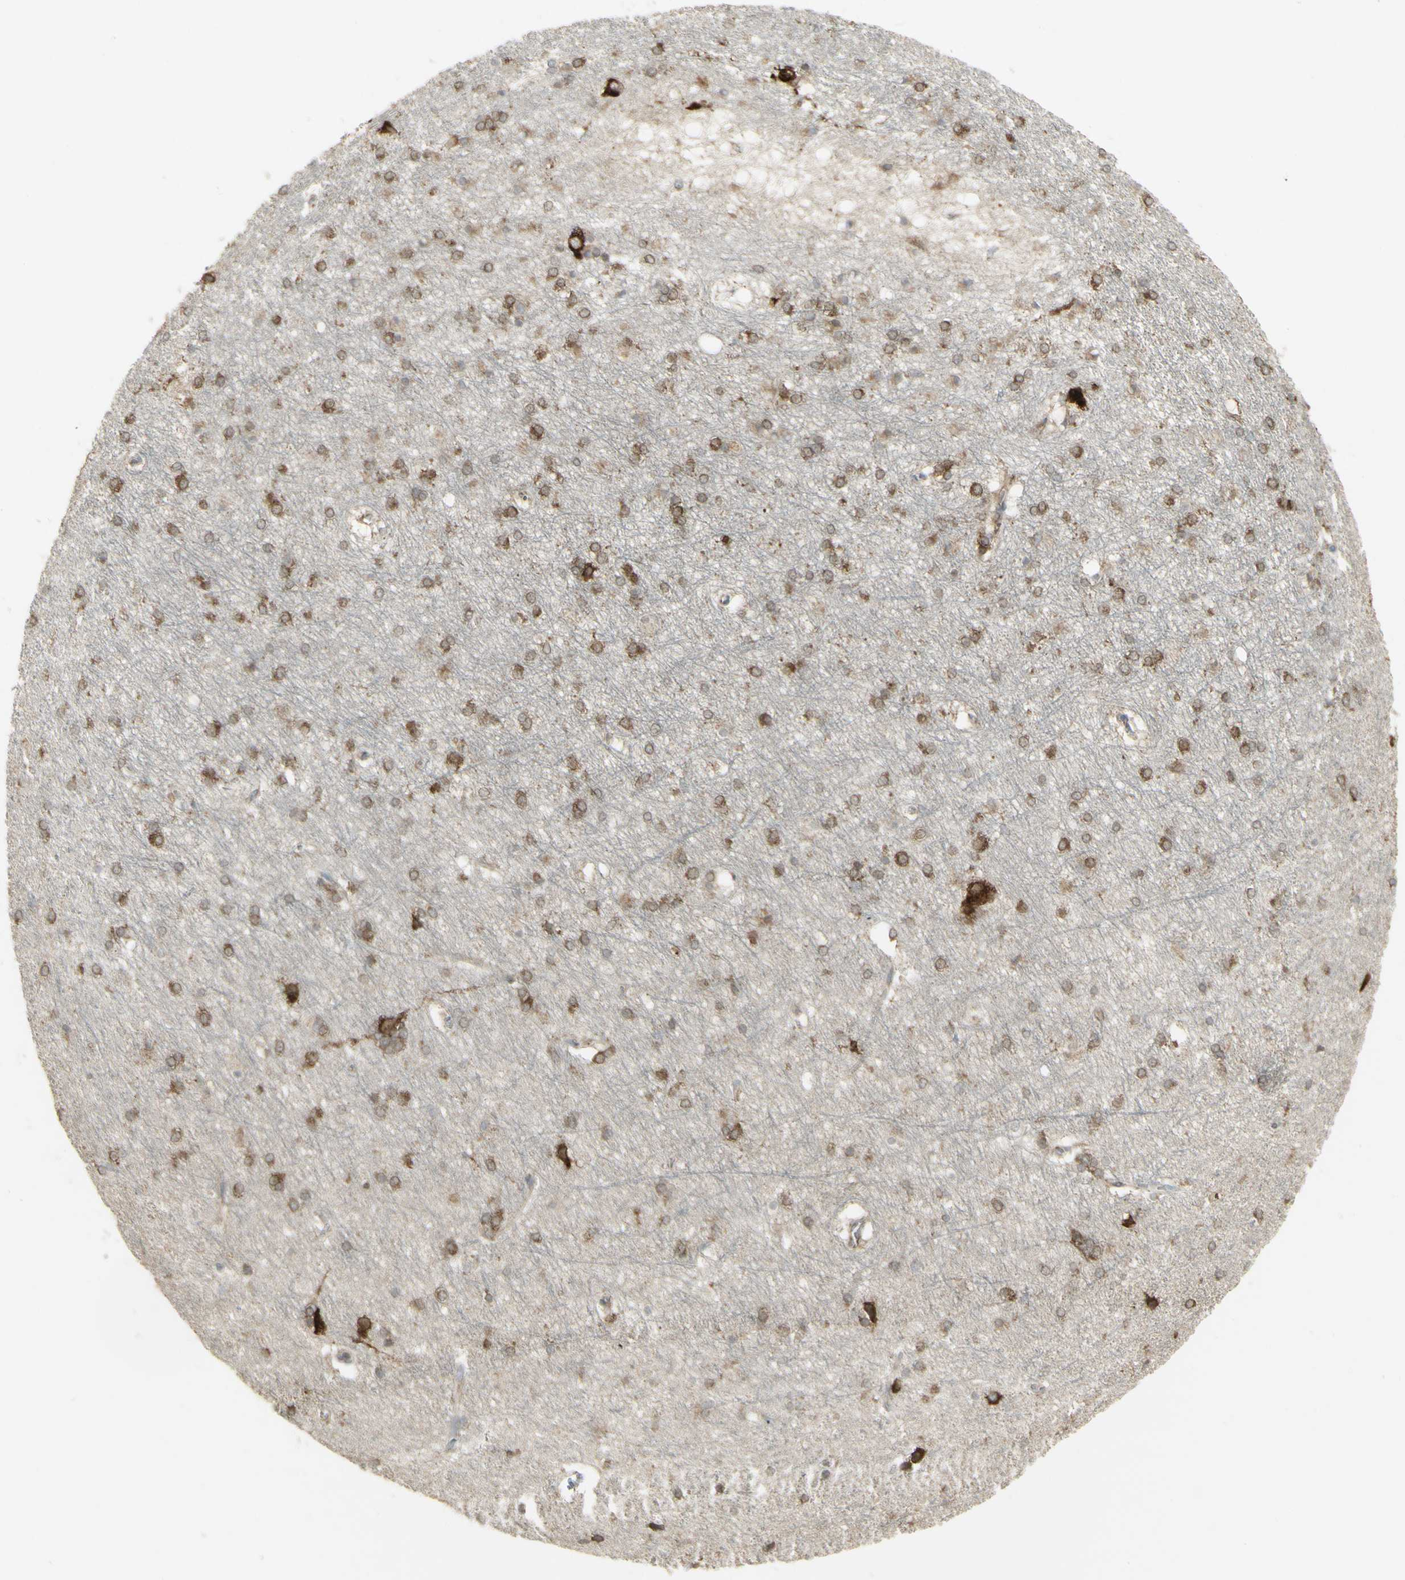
{"staining": {"intensity": "moderate", "quantity": "25%-75%", "location": "cytoplasmic/membranous"}, "tissue": "hippocampus", "cell_type": "Glial cells", "image_type": "normal", "snomed": [{"axis": "morphology", "description": "Normal tissue, NOS"}, {"axis": "topography", "description": "Hippocampus"}], "caption": "IHC histopathology image of unremarkable hippocampus: human hippocampus stained using immunohistochemistry (IHC) reveals medium levels of moderate protein expression localized specifically in the cytoplasmic/membranous of glial cells, appearing as a cytoplasmic/membranous brown color.", "gene": "FKBP3", "patient": {"sex": "female", "age": 19}}